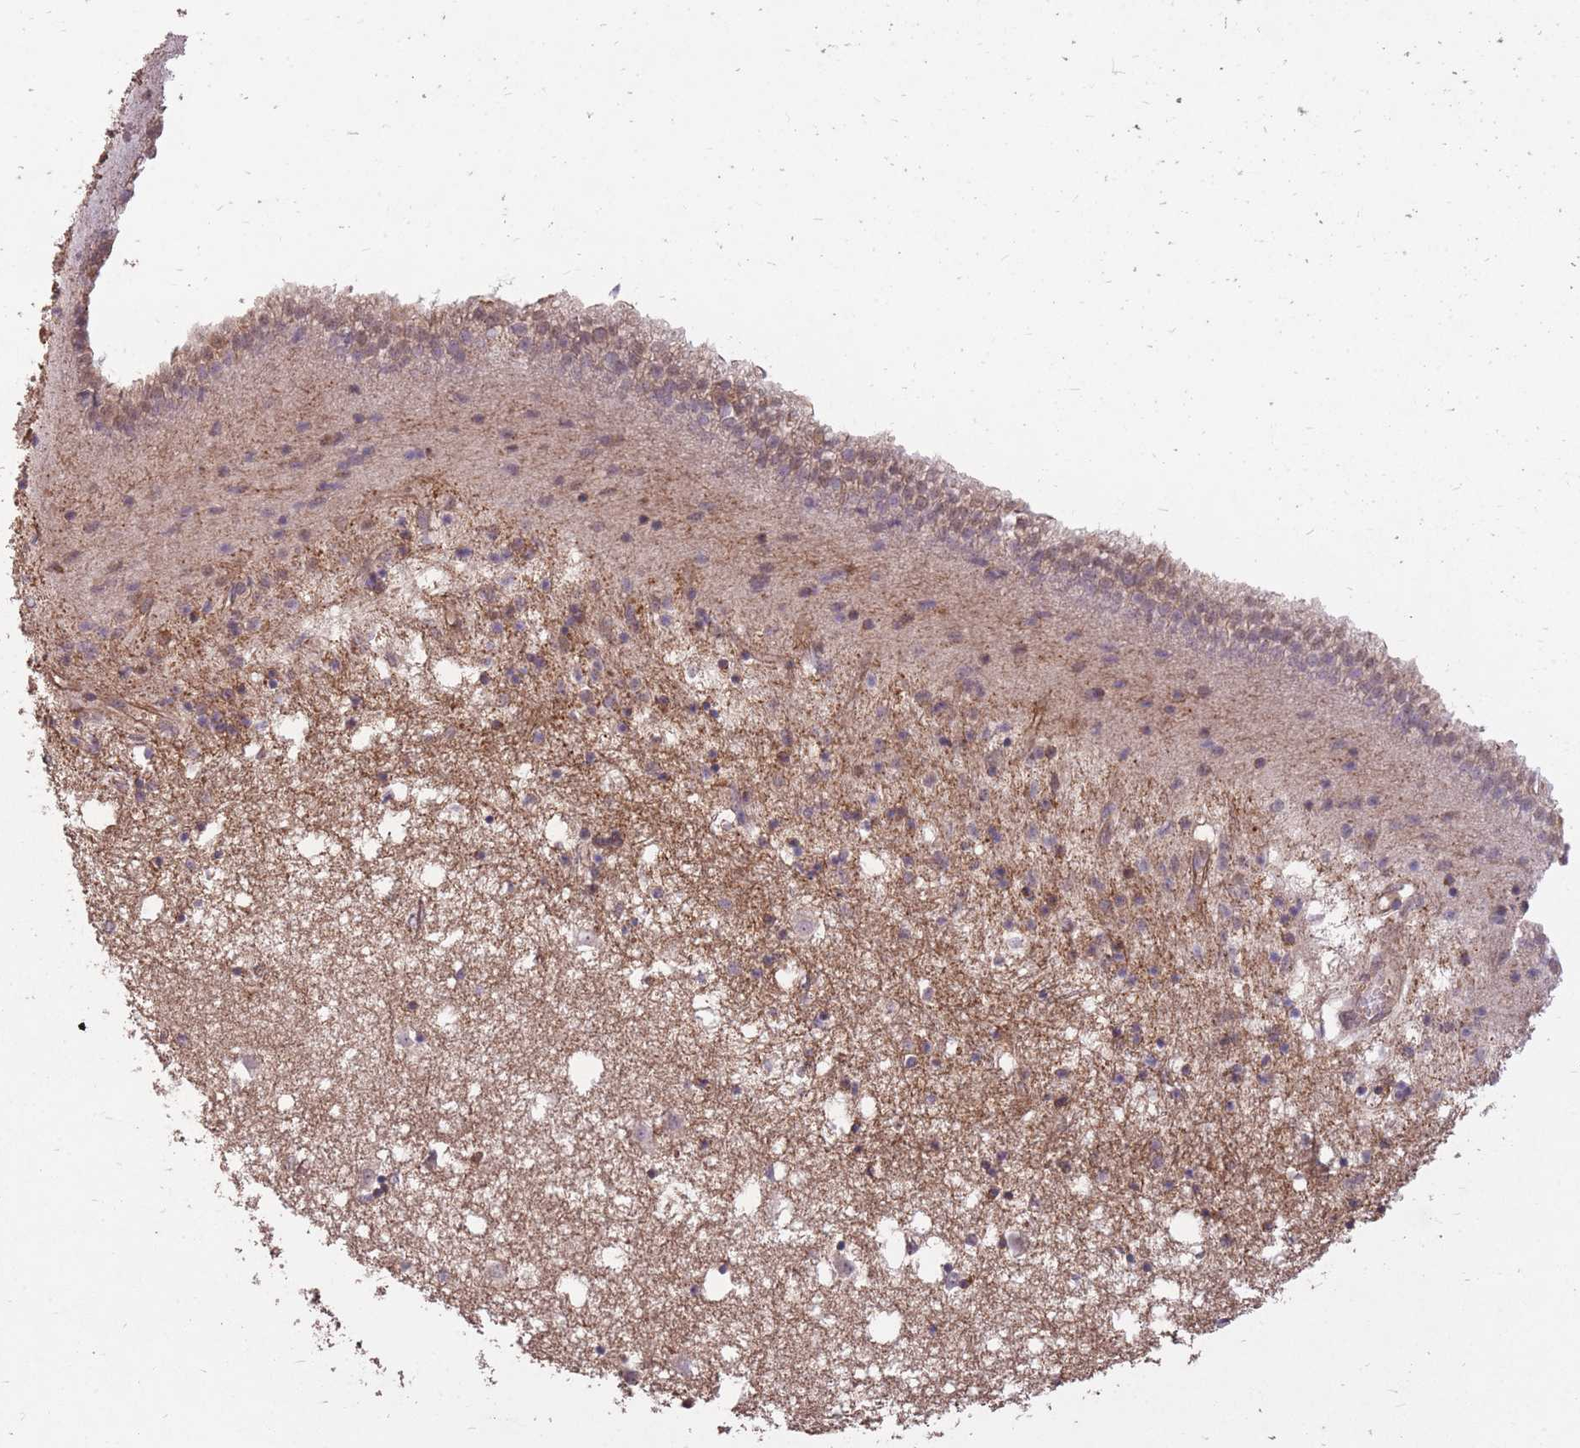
{"staining": {"intensity": "negative", "quantity": "none", "location": "none"}, "tissue": "caudate", "cell_type": "Glial cells", "image_type": "normal", "snomed": [{"axis": "morphology", "description": "Normal tissue, NOS"}, {"axis": "topography", "description": "Lateral ventricle wall"}], "caption": "Micrograph shows no protein expression in glial cells of benign caudate.", "gene": "DYNC1LI2", "patient": {"sex": "male", "age": 70}}